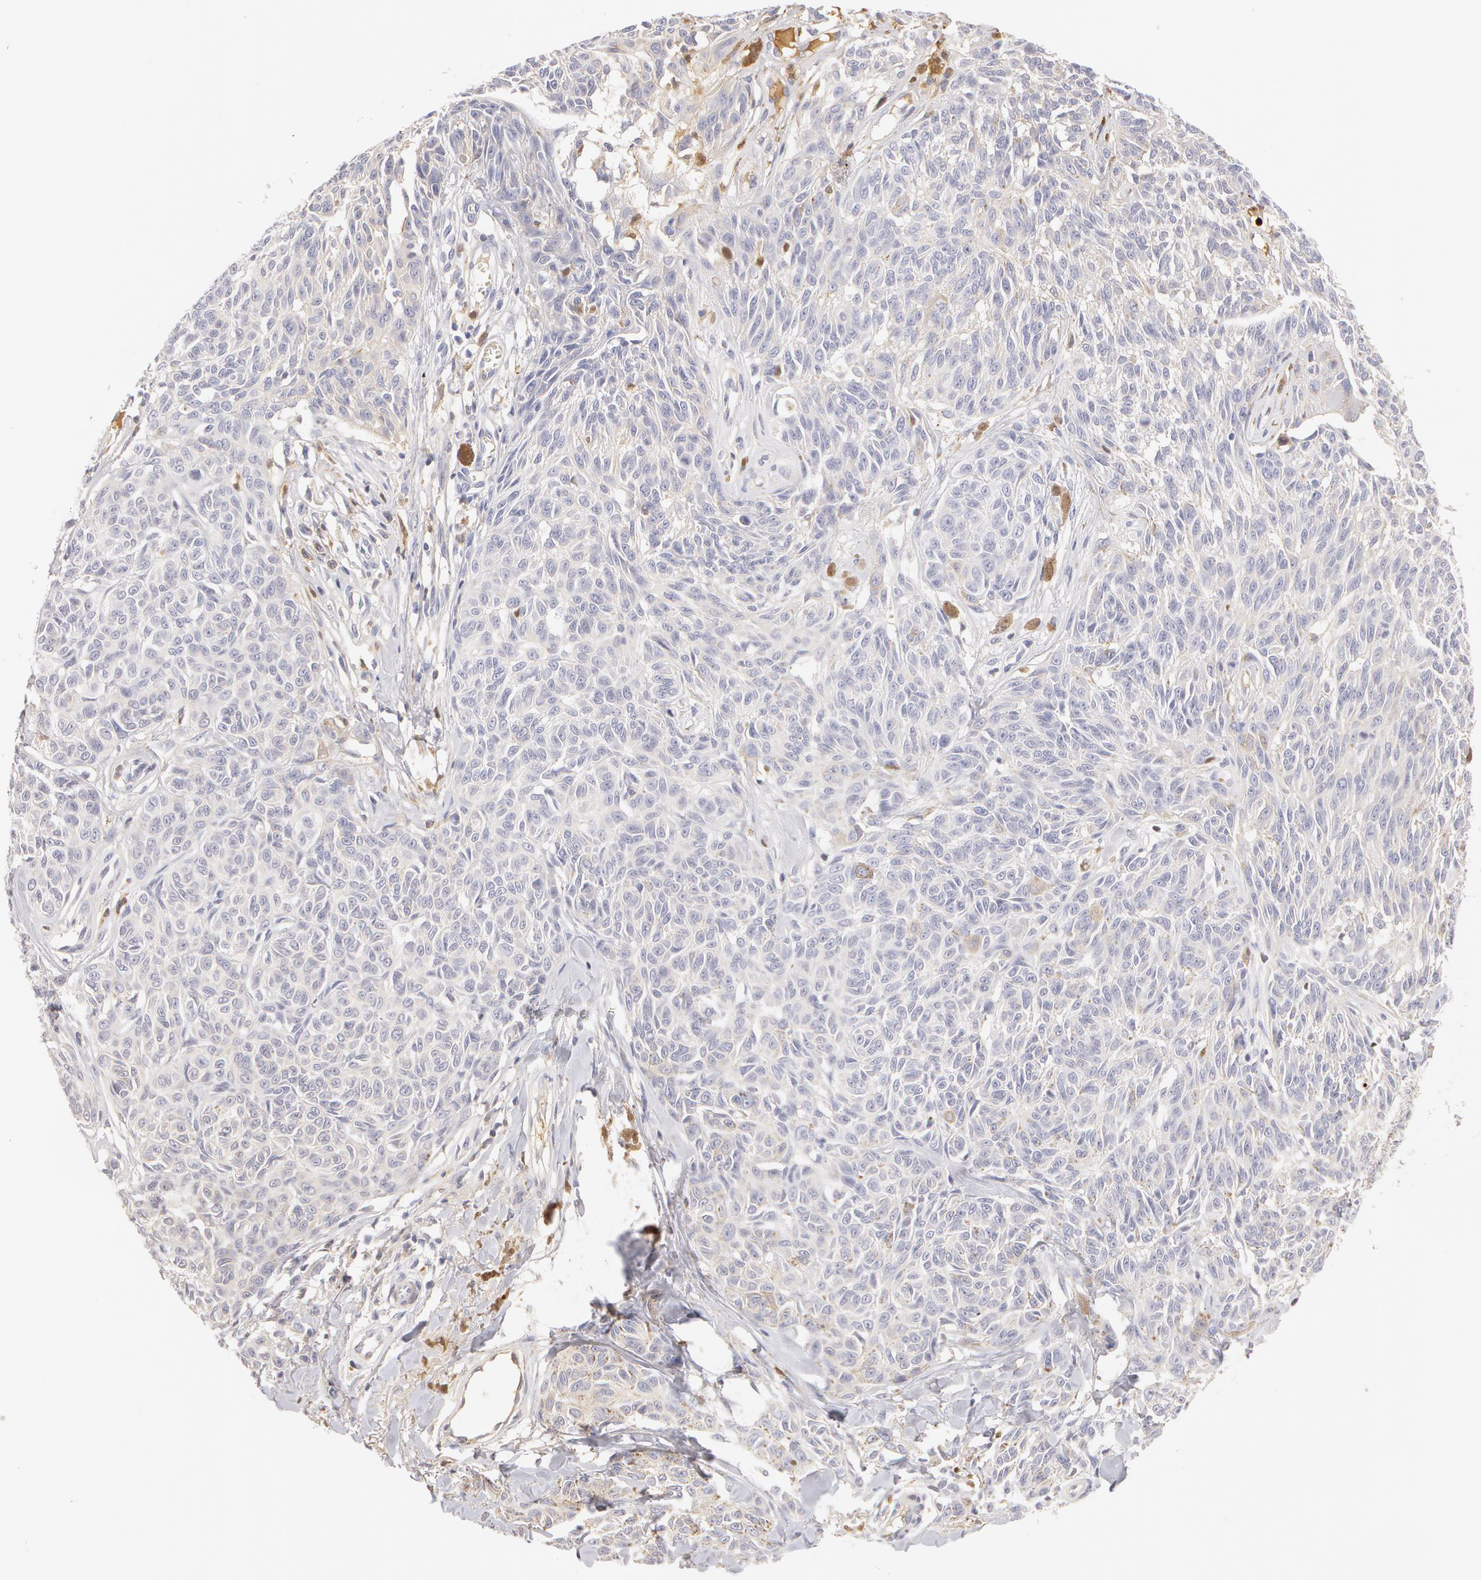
{"staining": {"intensity": "negative", "quantity": "none", "location": "none"}, "tissue": "melanoma", "cell_type": "Tumor cells", "image_type": "cancer", "snomed": [{"axis": "morphology", "description": "Malignant melanoma, NOS"}, {"axis": "topography", "description": "Skin"}], "caption": "There is no significant expression in tumor cells of melanoma.", "gene": "AHSG", "patient": {"sex": "female", "age": 77}}